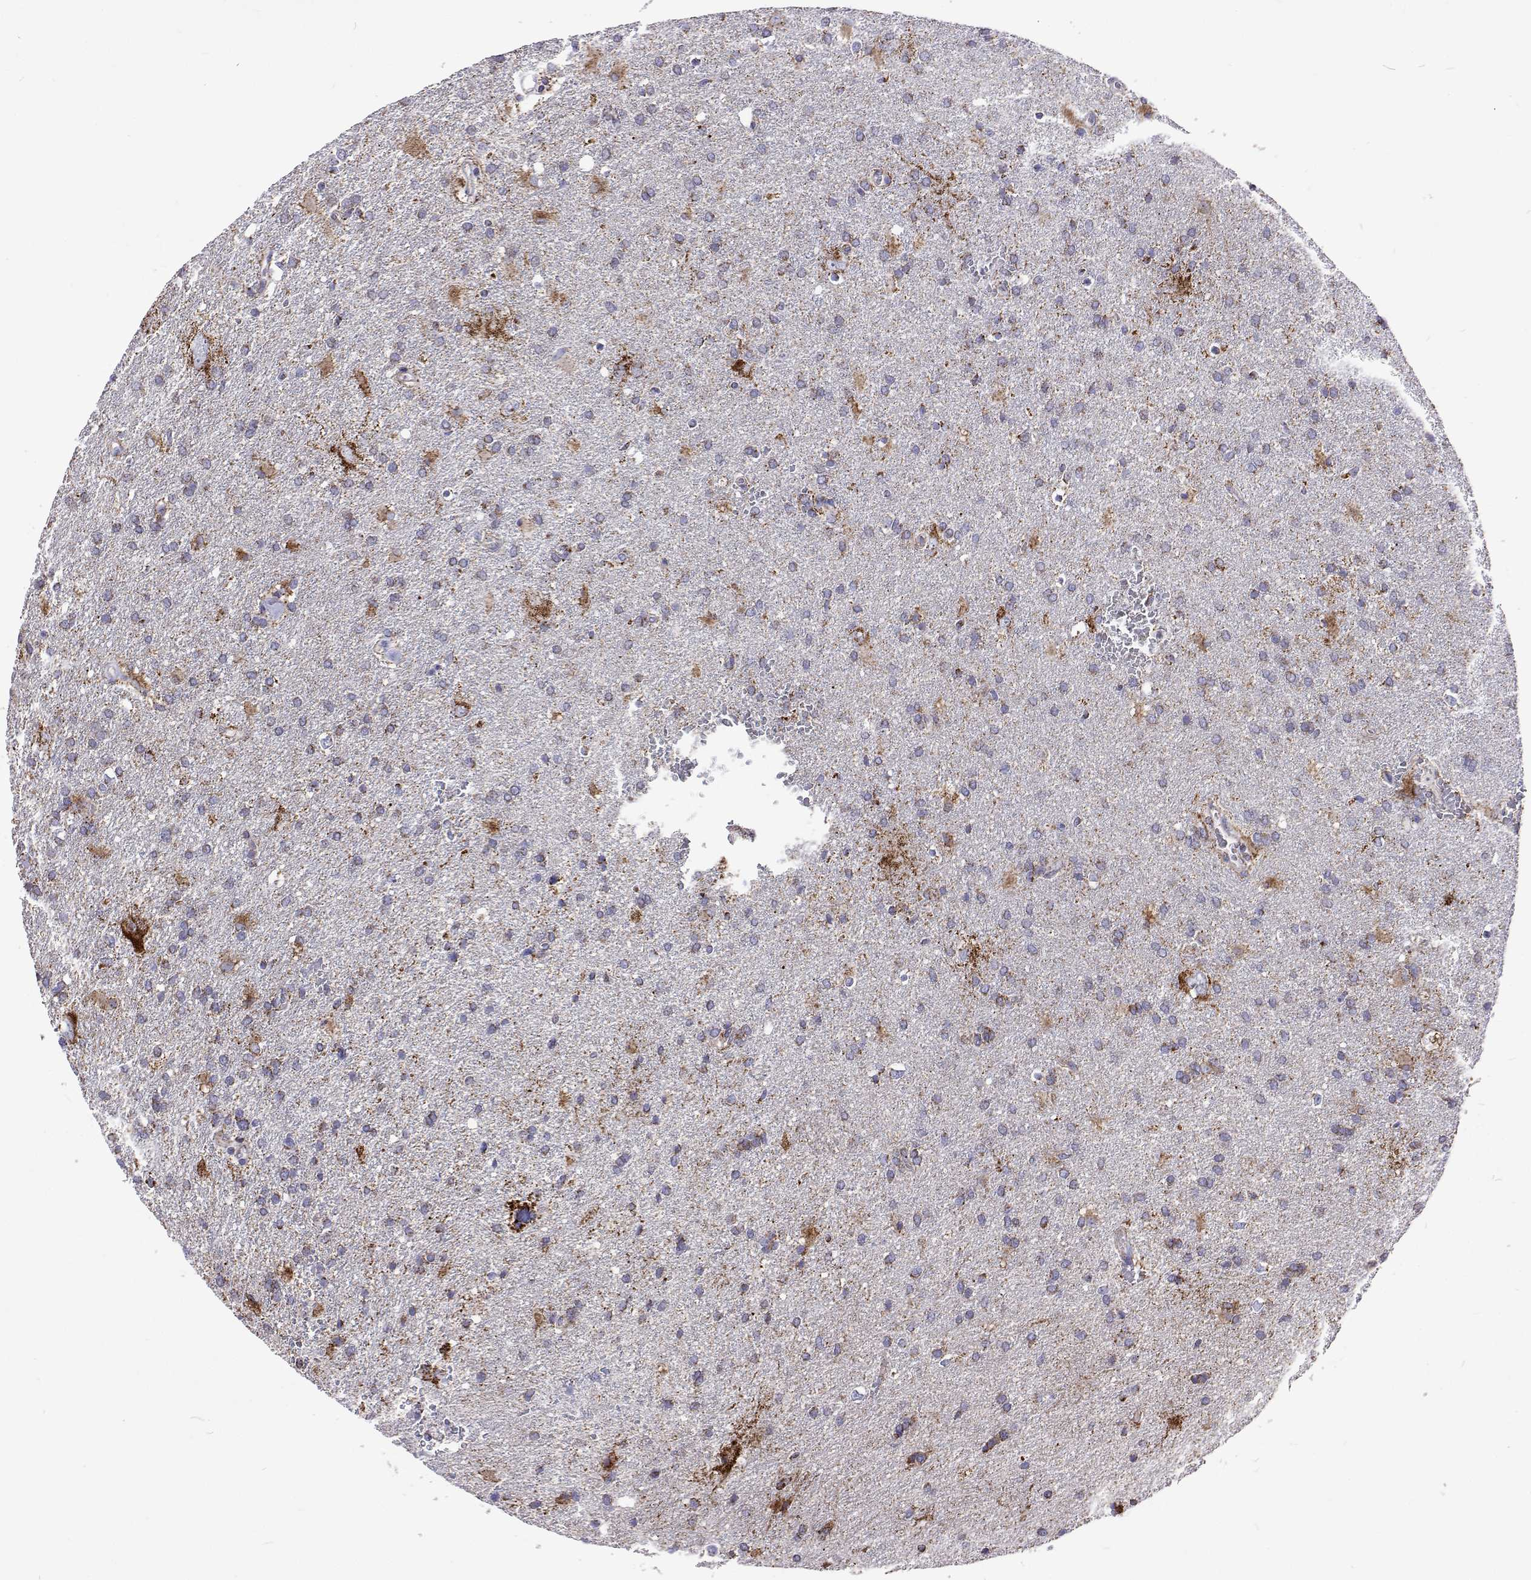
{"staining": {"intensity": "negative", "quantity": "none", "location": "none"}, "tissue": "glioma", "cell_type": "Tumor cells", "image_type": "cancer", "snomed": [{"axis": "morphology", "description": "Glioma, malignant, Low grade"}, {"axis": "topography", "description": "Brain"}], "caption": "IHC of human low-grade glioma (malignant) displays no staining in tumor cells.", "gene": "MCCC2", "patient": {"sex": "male", "age": 66}}